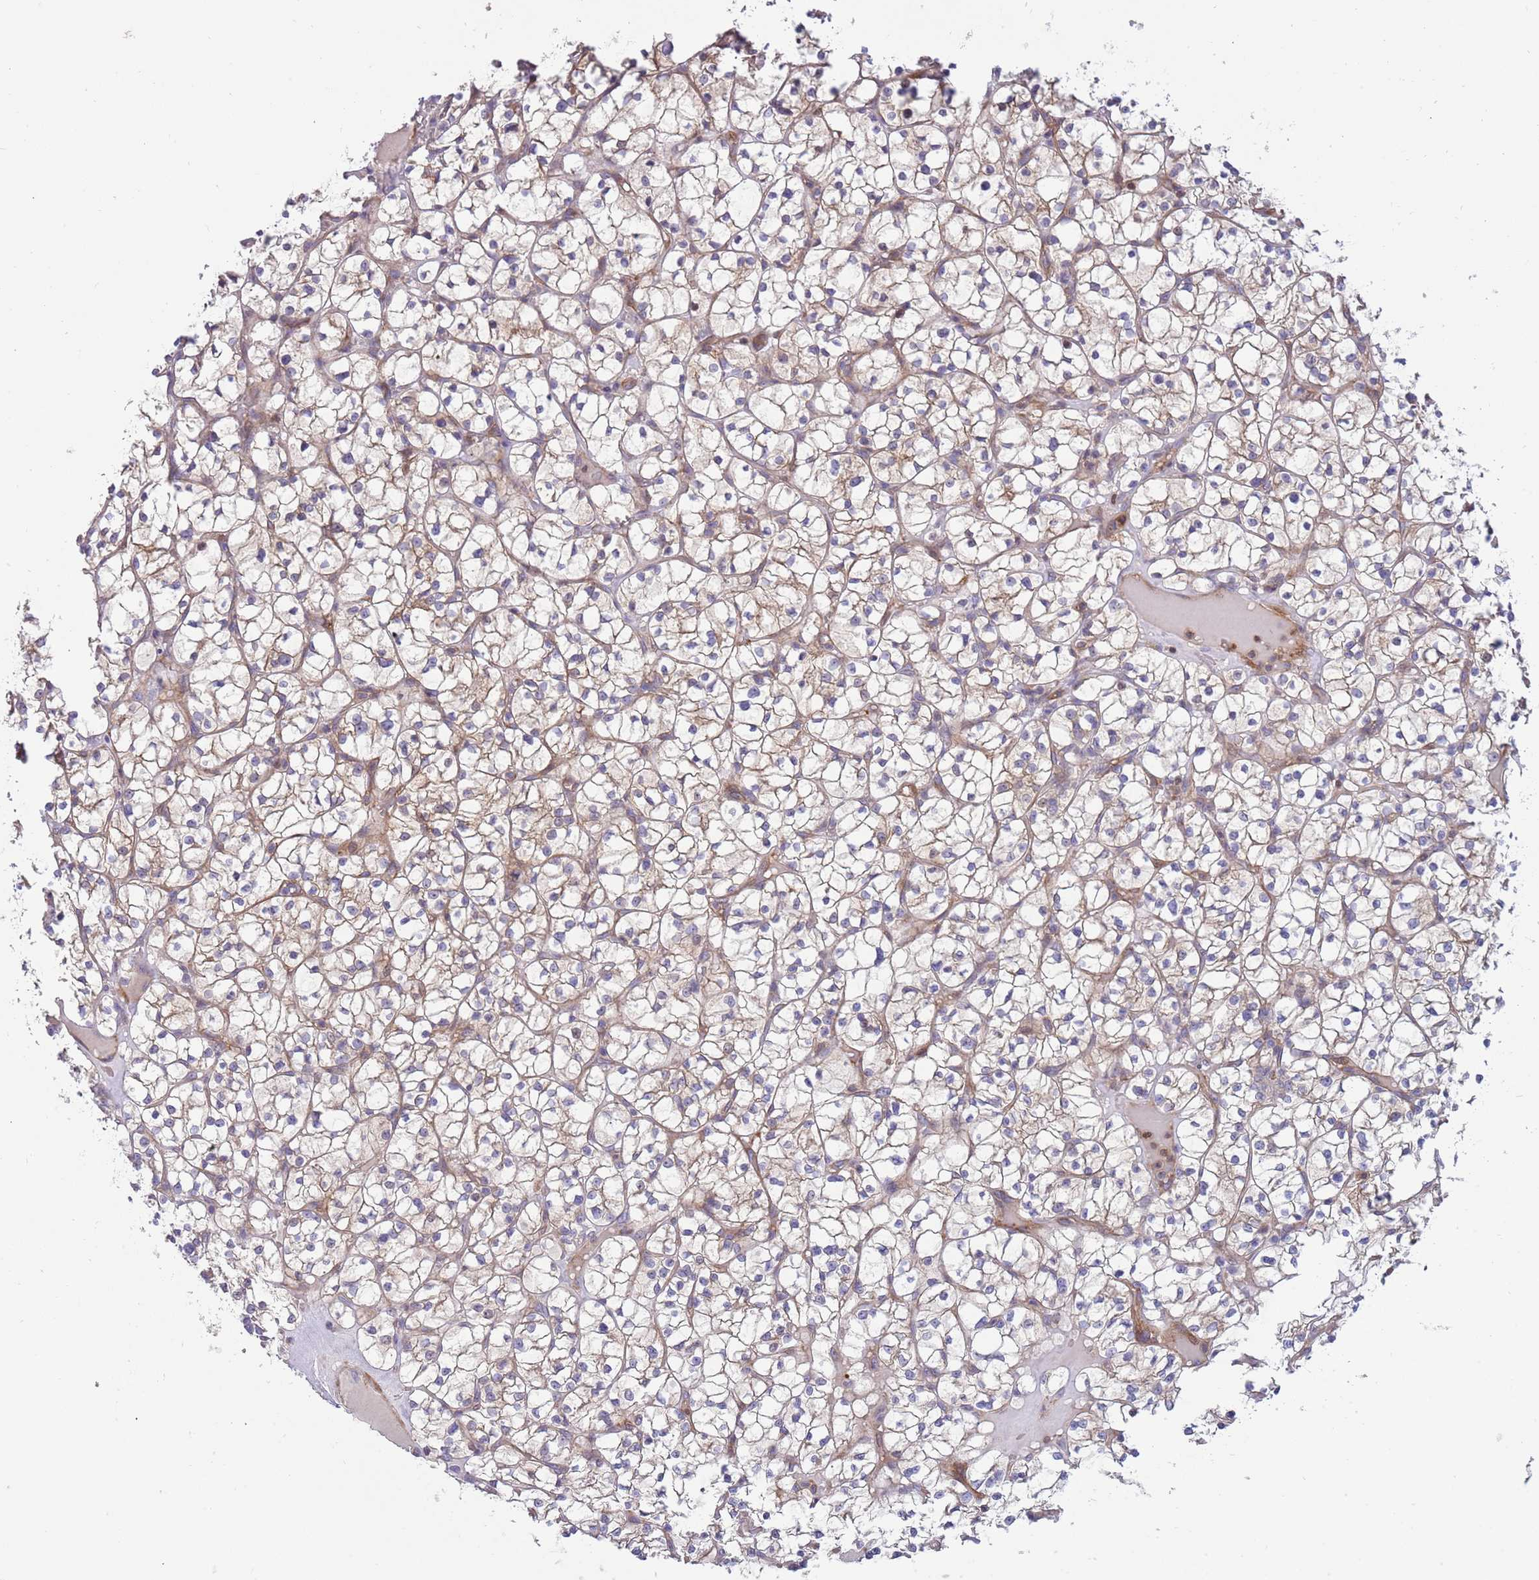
{"staining": {"intensity": "moderate", "quantity": ">75%", "location": "cytoplasmic/membranous"}, "tissue": "renal cancer", "cell_type": "Tumor cells", "image_type": "cancer", "snomed": [{"axis": "morphology", "description": "Adenocarcinoma, NOS"}, {"axis": "topography", "description": "Kidney"}], "caption": "Immunohistochemistry staining of adenocarcinoma (renal), which demonstrates medium levels of moderate cytoplasmic/membranous expression in approximately >75% of tumor cells indicating moderate cytoplasmic/membranous protein expression. The staining was performed using DAB (3,3'-diaminobenzidine) (brown) for protein detection and nuclei were counterstained in hematoxylin (blue).", "gene": "ITGB6", "patient": {"sex": "female", "age": 64}}